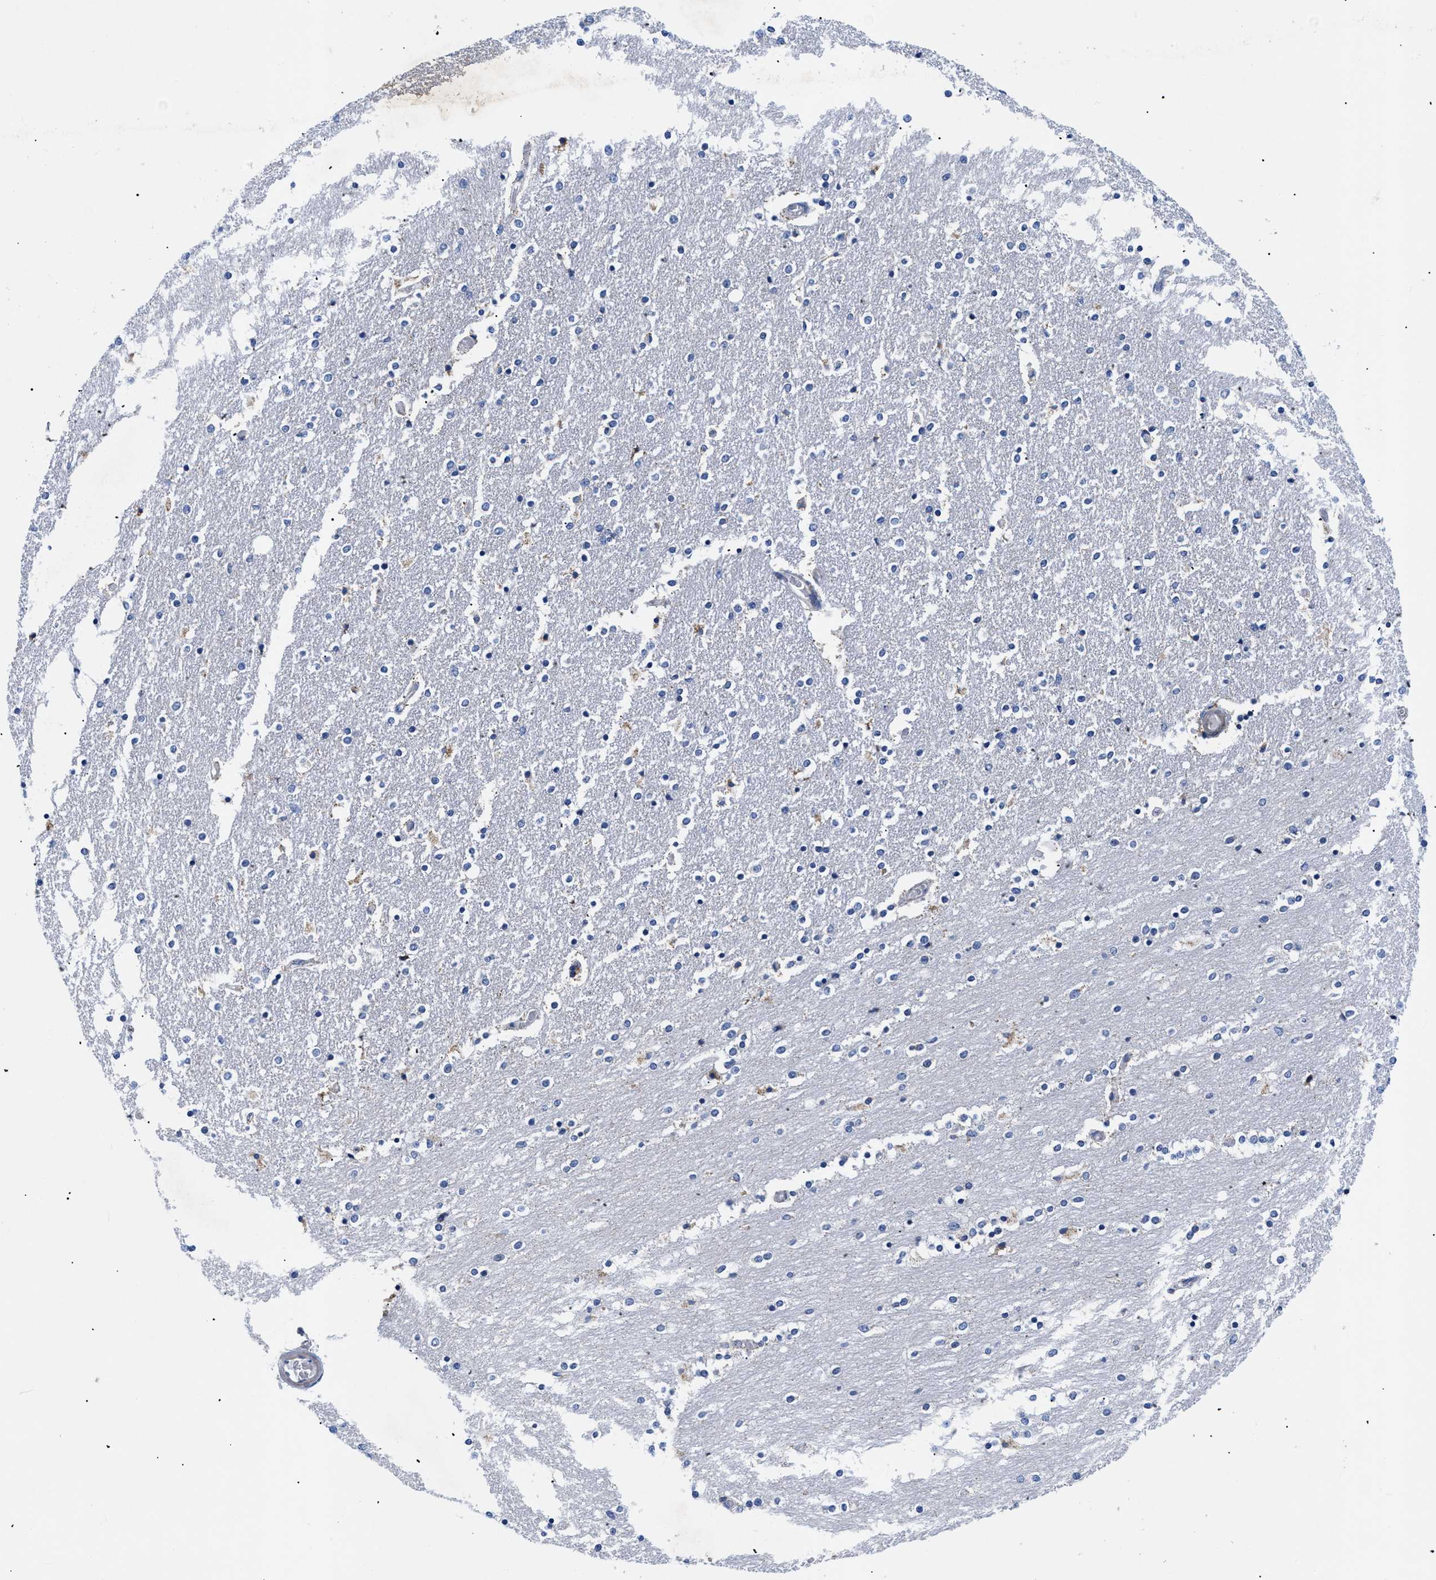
{"staining": {"intensity": "negative", "quantity": "none", "location": "none"}, "tissue": "caudate", "cell_type": "Glial cells", "image_type": "normal", "snomed": [{"axis": "morphology", "description": "Normal tissue, NOS"}, {"axis": "topography", "description": "Lateral ventricle wall"}], "caption": "Micrograph shows no protein staining in glial cells of benign caudate. (Stains: DAB (3,3'-diaminobenzidine) immunohistochemistry (IHC) with hematoxylin counter stain, Microscopy: brightfield microscopy at high magnification).", "gene": "GPR149", "patient": {"sex": "female", "age": 54}}